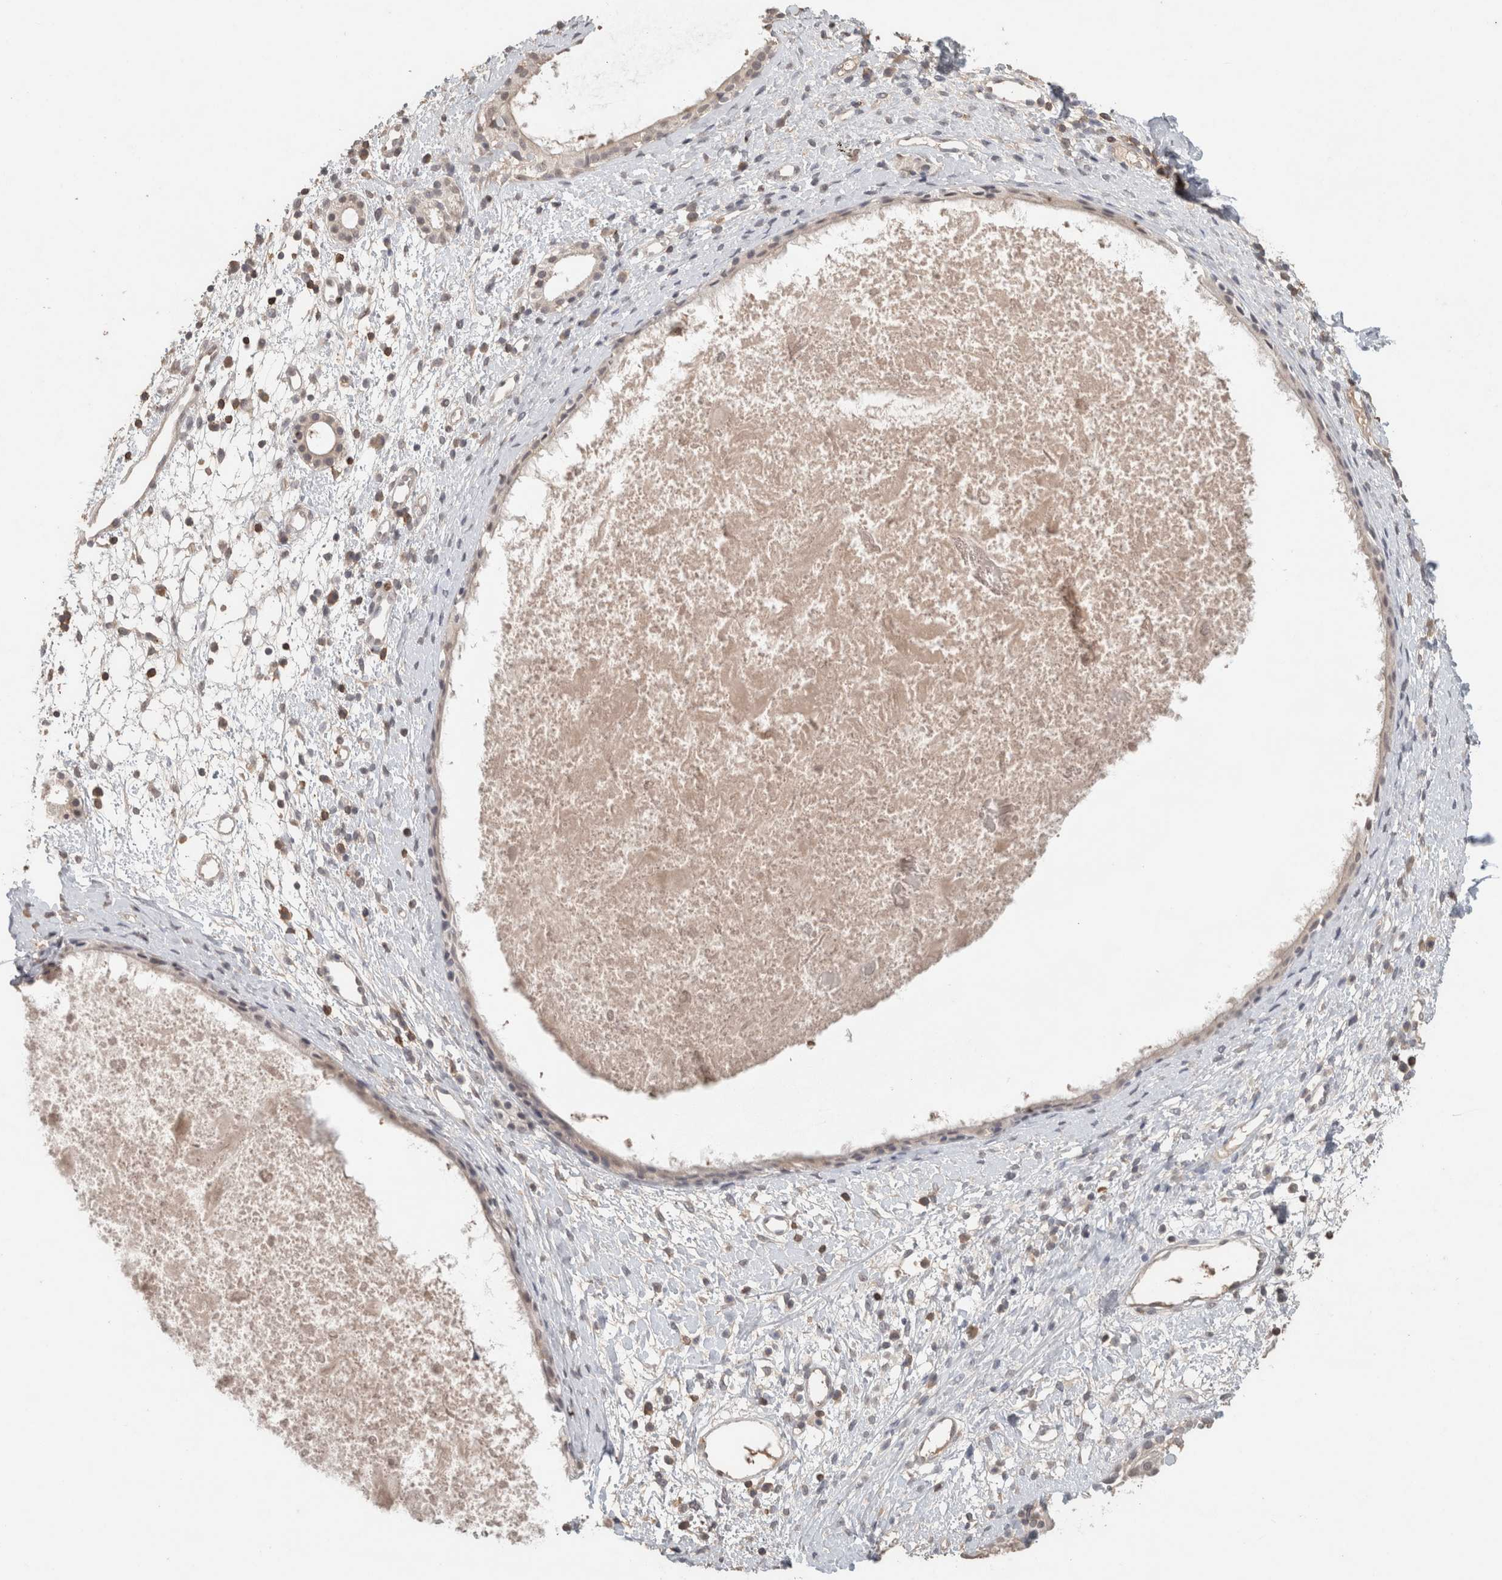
{"staining": {"intensity": "weak", "quantity": ">75%", "location": "cytoplasmic/membranous"}, "tissue": "nasopharynx", "cell_type": "Respiratory epithelial cells", "image_type": "normal", "snomed": [{"axis": "morphology", "description": "Normal tissue, NOS"}, {"axis": "topography", "description": "Nasopharynx"}], "caption": "Immunohistochemistry (DAB) staining of unremarkable human nasopharynx displays weak cytoplasmic/membranous protein expression in approximately >75% of respiratory epithelial cells.", "gene": "TRAT1", "patient": {"sex": "male", "age": 22}}